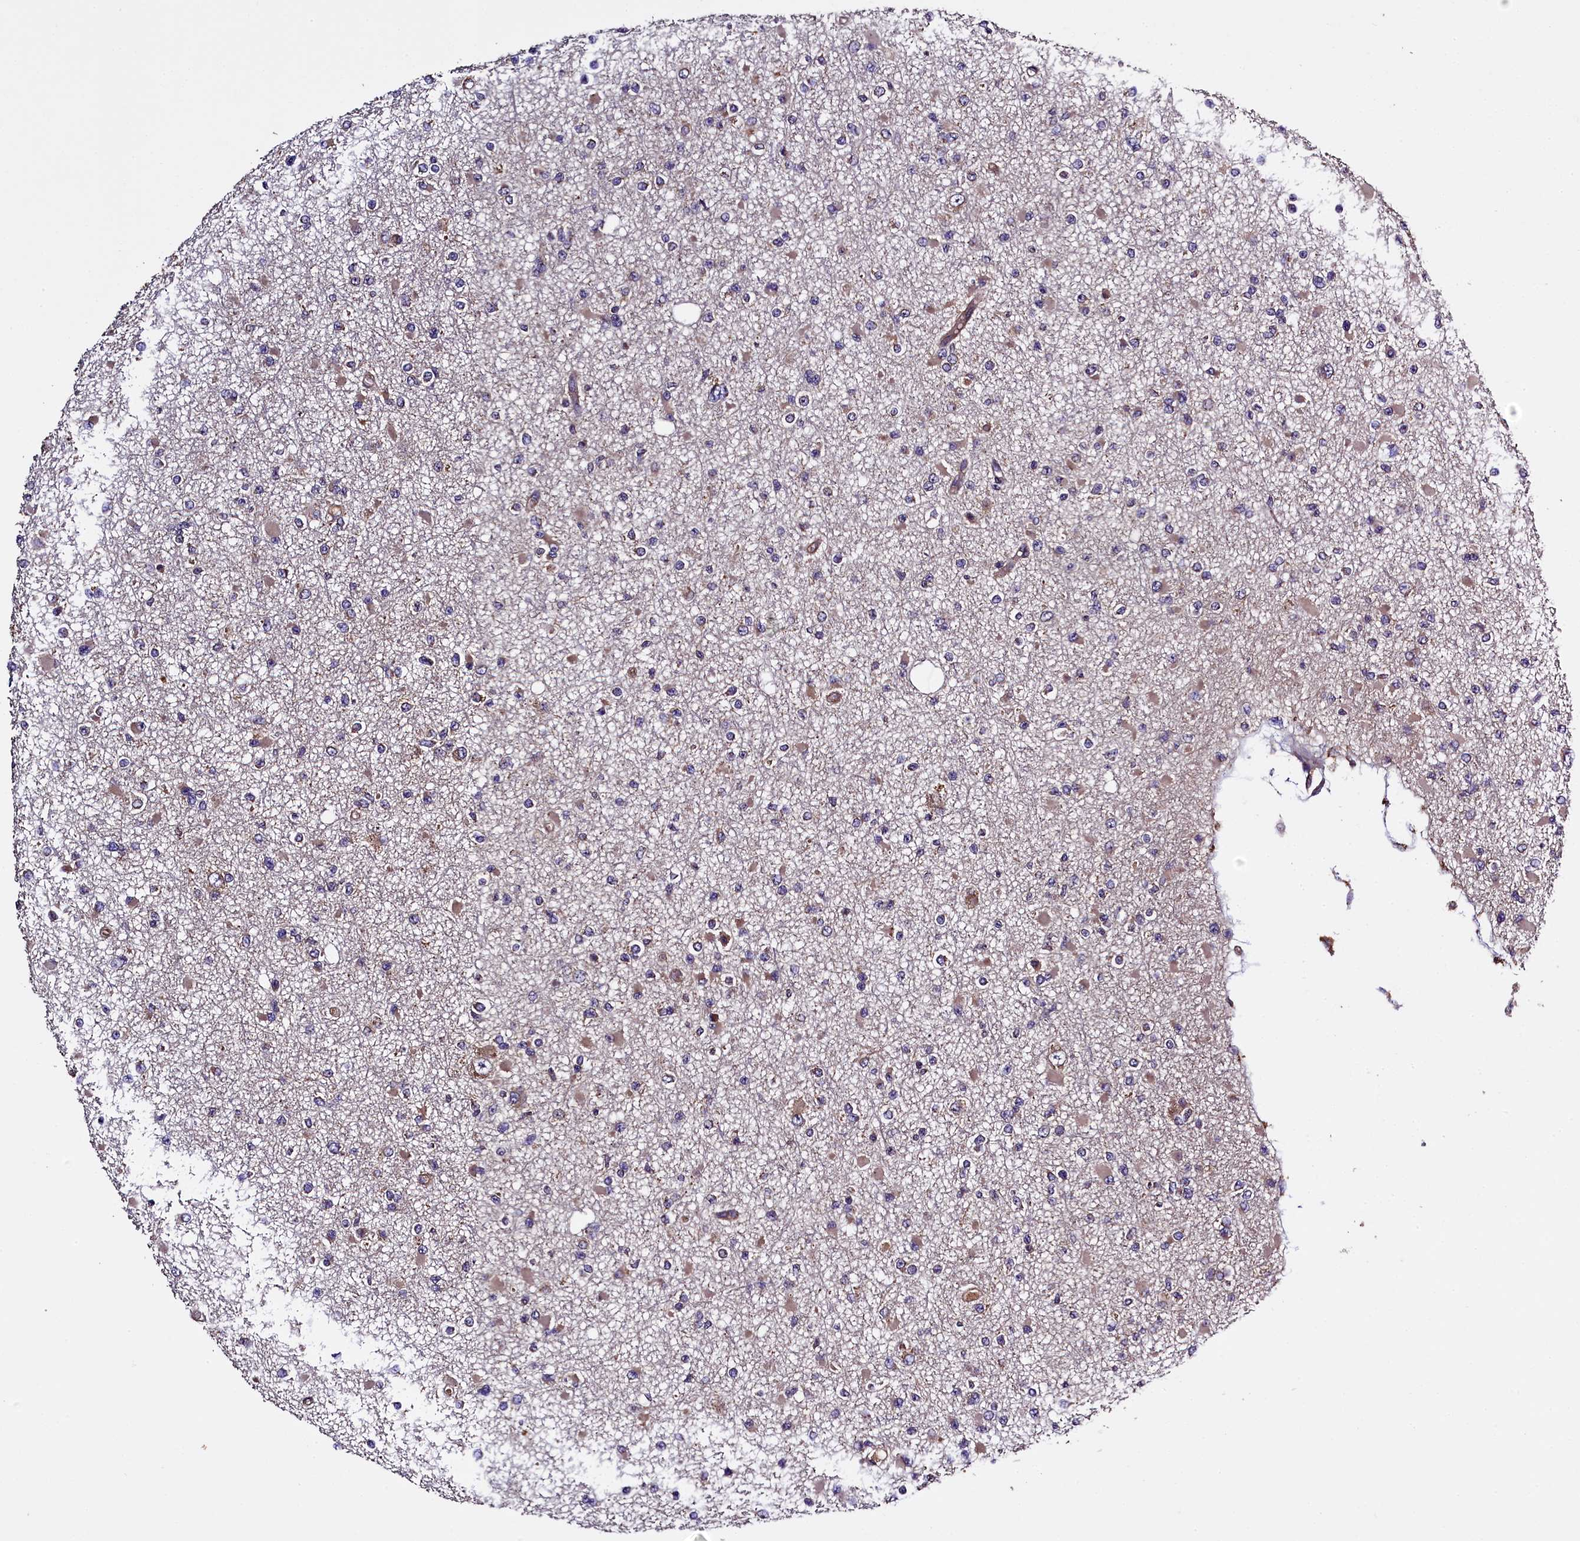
{"staining": {"intensity": "moderate", "quantity": "<25%", "location": "cytoplasmic/membranous"}, "tissue": "glioma", "cell_type": "Tumor cells", "image_type": "cancer", "snomed": [{"axis": "morphology", "description": "Glioma, malignant, Low grade"}, {"axis": "topography", "description": "Brain"}], "caption": "Tumor cells exhibit low levels of moderate cytoplasmic/membranous expression in approximately <25% of cells in human glioma.", "gene": "KLC2", "patient": {"sex": "female", "age": 22}}